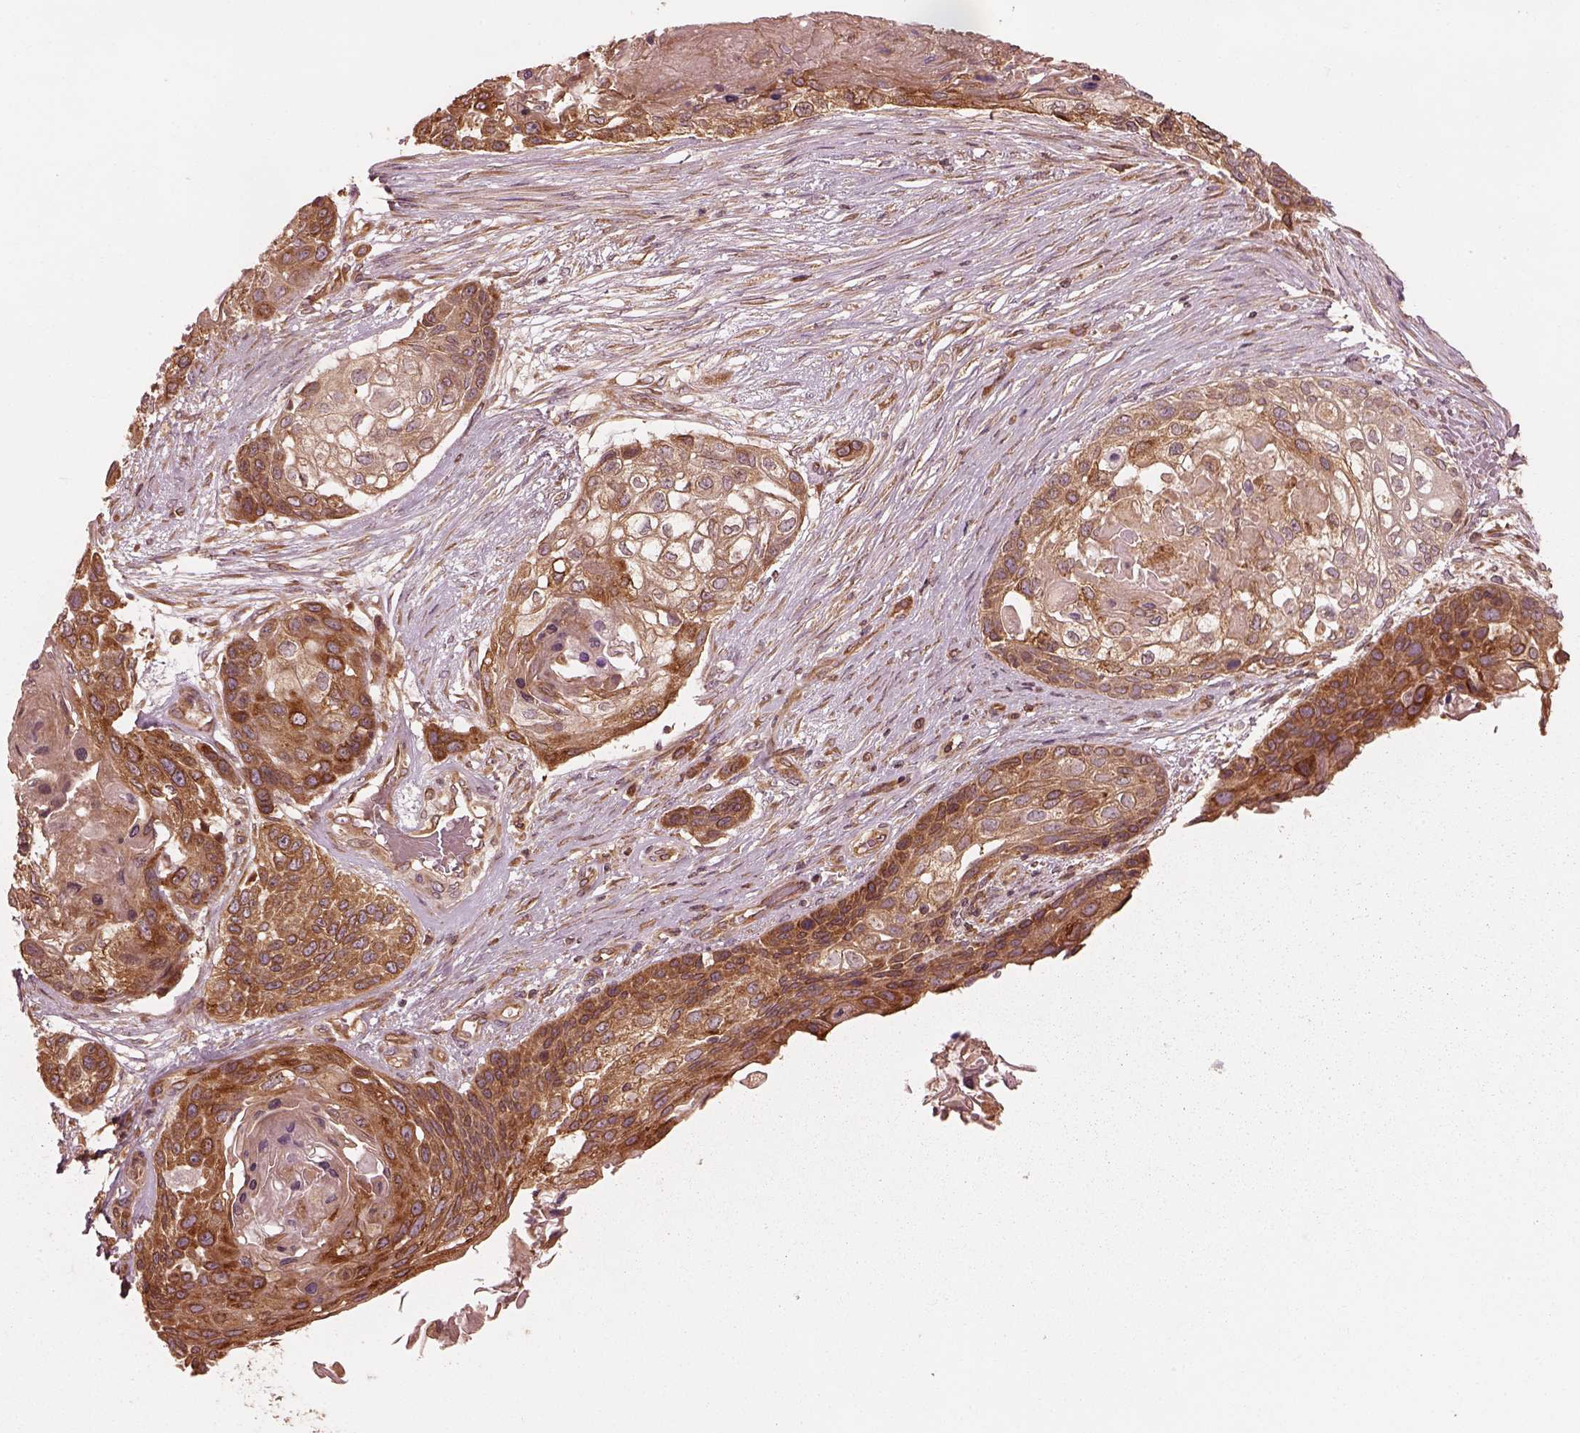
{"staining": {"intensity": "strong", "quantity": ">75%", "location": "cytoplasmic/membranous"}, "tissue": "lung cancer", "cell_type": "Tumor cells", "image_type": "cancer", "snomed": [{"axis": "morphology", "description": "Squamous cell carcinoma, NOS"}, {"axis": "topography", "description": "Lung"}], "caption": "Lung squamous cell carcinoma stained for a protein displays strong cytoplasmic/membranous positivity in tumor cells. (DAB IHC, brown staining for protein, blue staining for nuclei).", "gene": "PIK3R2", "patient": {"sex": "male", "age": 69}}